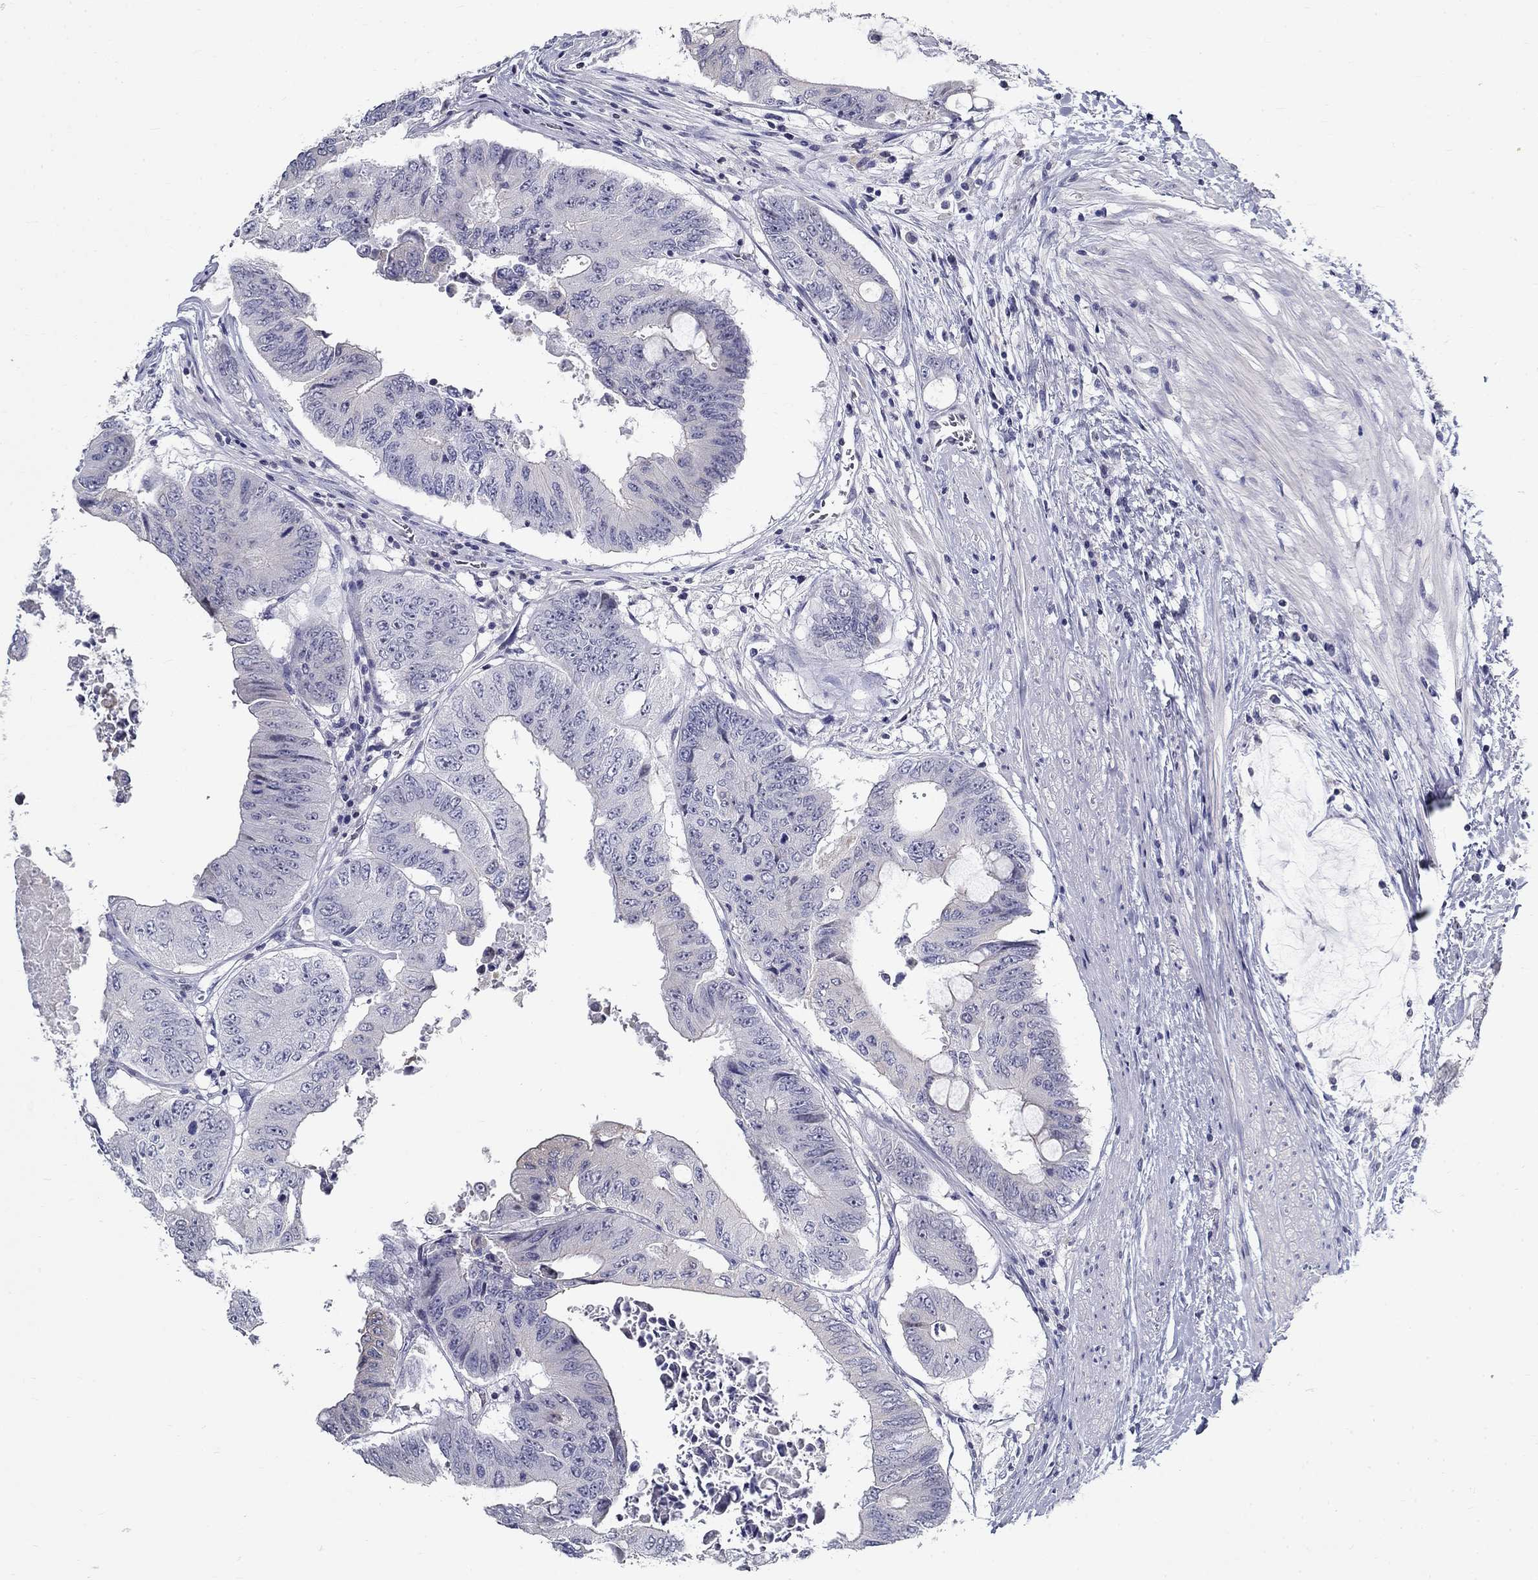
{"staining": {"intensity": "negative", "quantity": "none", "location": "none"}, "tissue": "colorectal cancer", "cell_type": "Tumor cells", "image_type": "cancer", "snomed": [{"axis": "morphology", "description": "Adenocarcinoma, NOS"}, {"axis": "topography", "description": "Rectum"}], "caption": "Tumor cells show no significant staining in adenocarcinoma (colorectal).", "gene": "GUCA1A", "patient": {"sex": "male", "age": 59}}